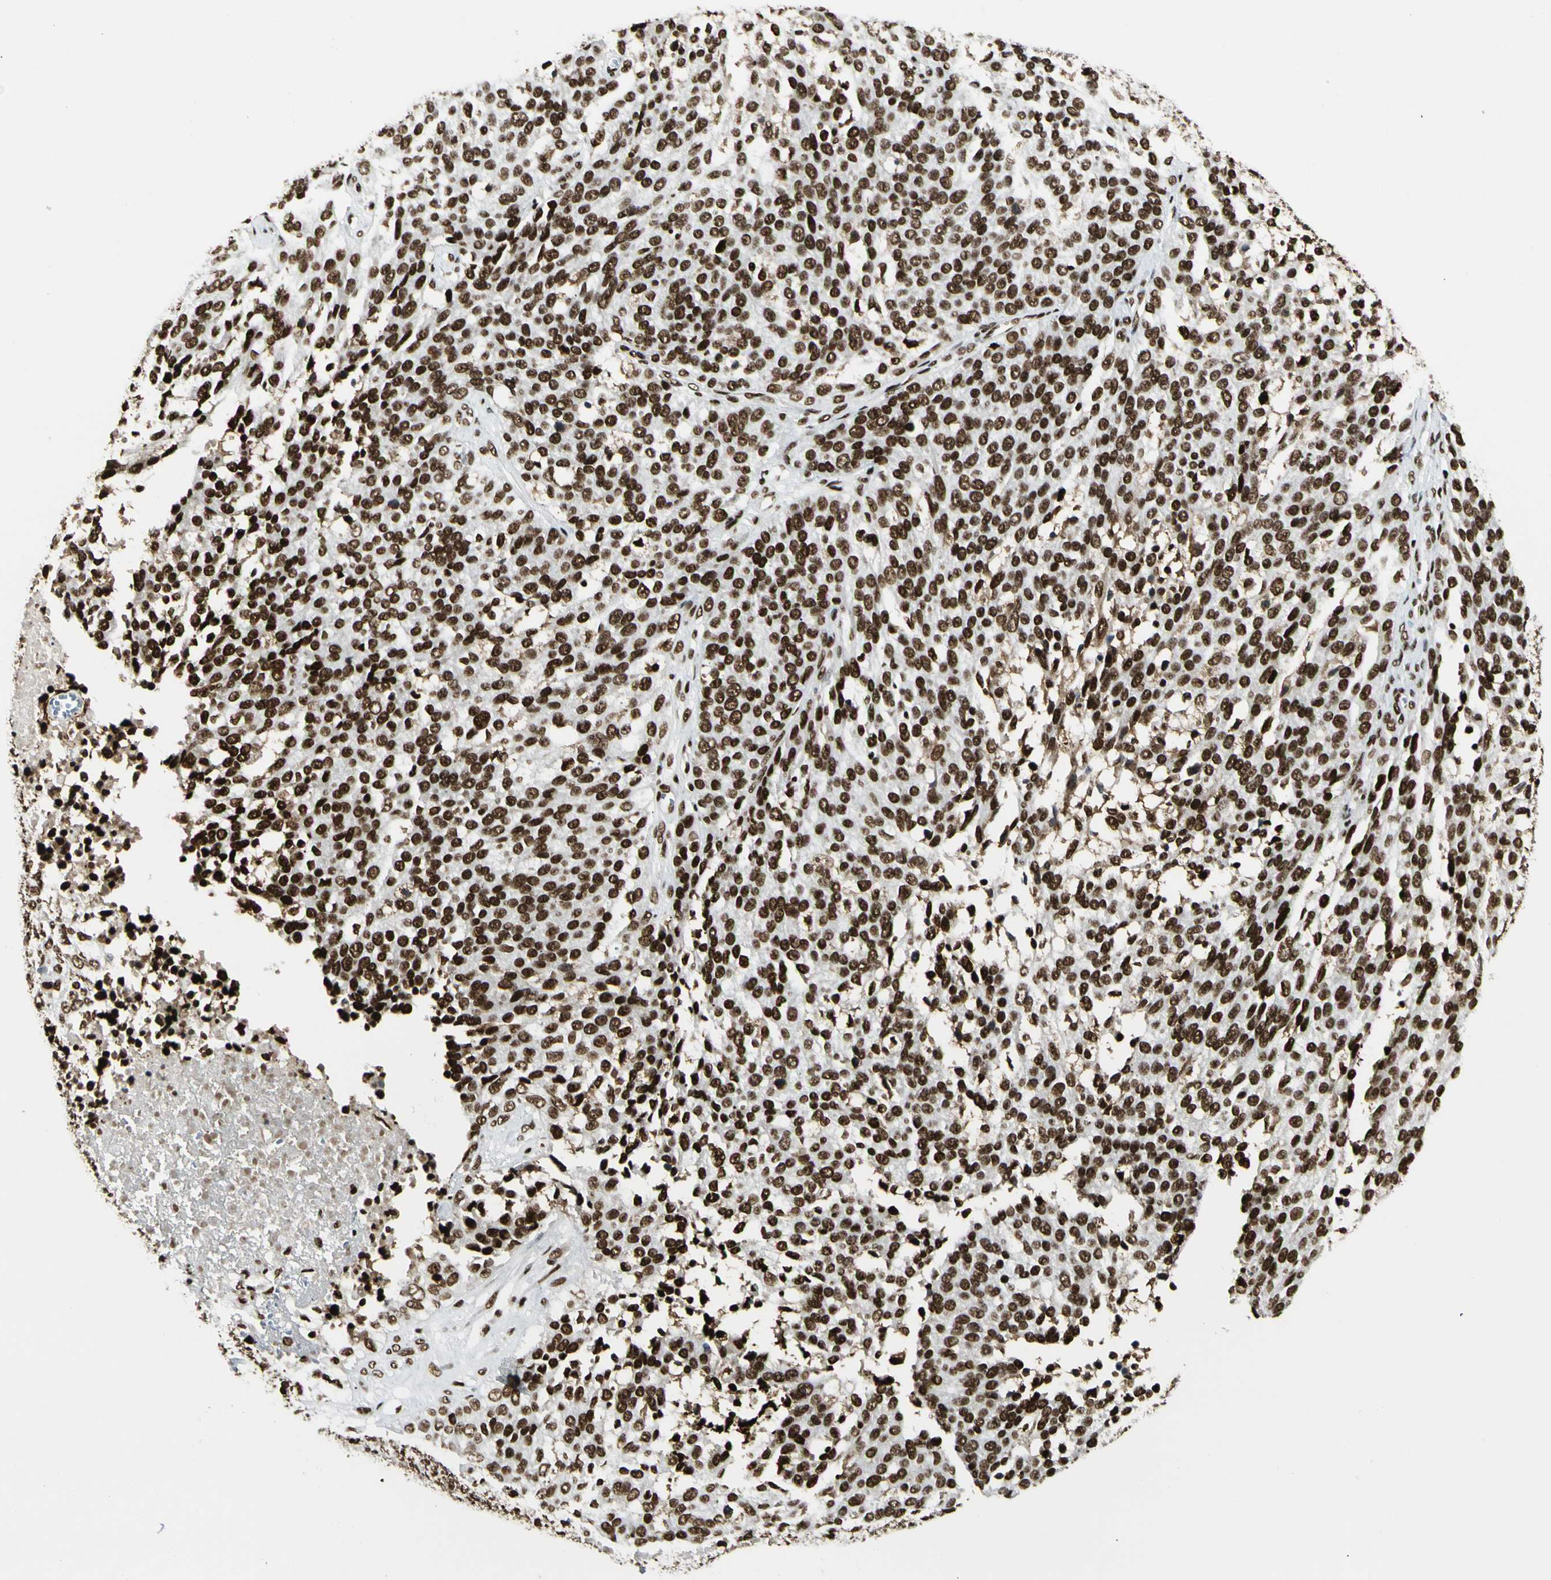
{"staining": {"intensity": "strong", "quantity": ">75%", "location": "nuclear"}, "tissue": "ovarian cancer", "cell_type": "Tumor cells", "image_type": "cancer", "snomed": [{"axis": "morphology", "description": "Cystadenocarcinoma, serous, NOS"}, {"axis": "topography", "description": "Ovary"}], "caption": "Protein staining by immunohistochemistry shows strong nuclear expression in about >75% of tumor cells in serous cystadenocarcinoma (ovarian). The staining is performed using DAB brown chromogen to label protein expression. The nuclei are counter-stained blue using hematoxylin.", "gene": "CCAR1", "patient": {"sex": "female", "age": 44}}